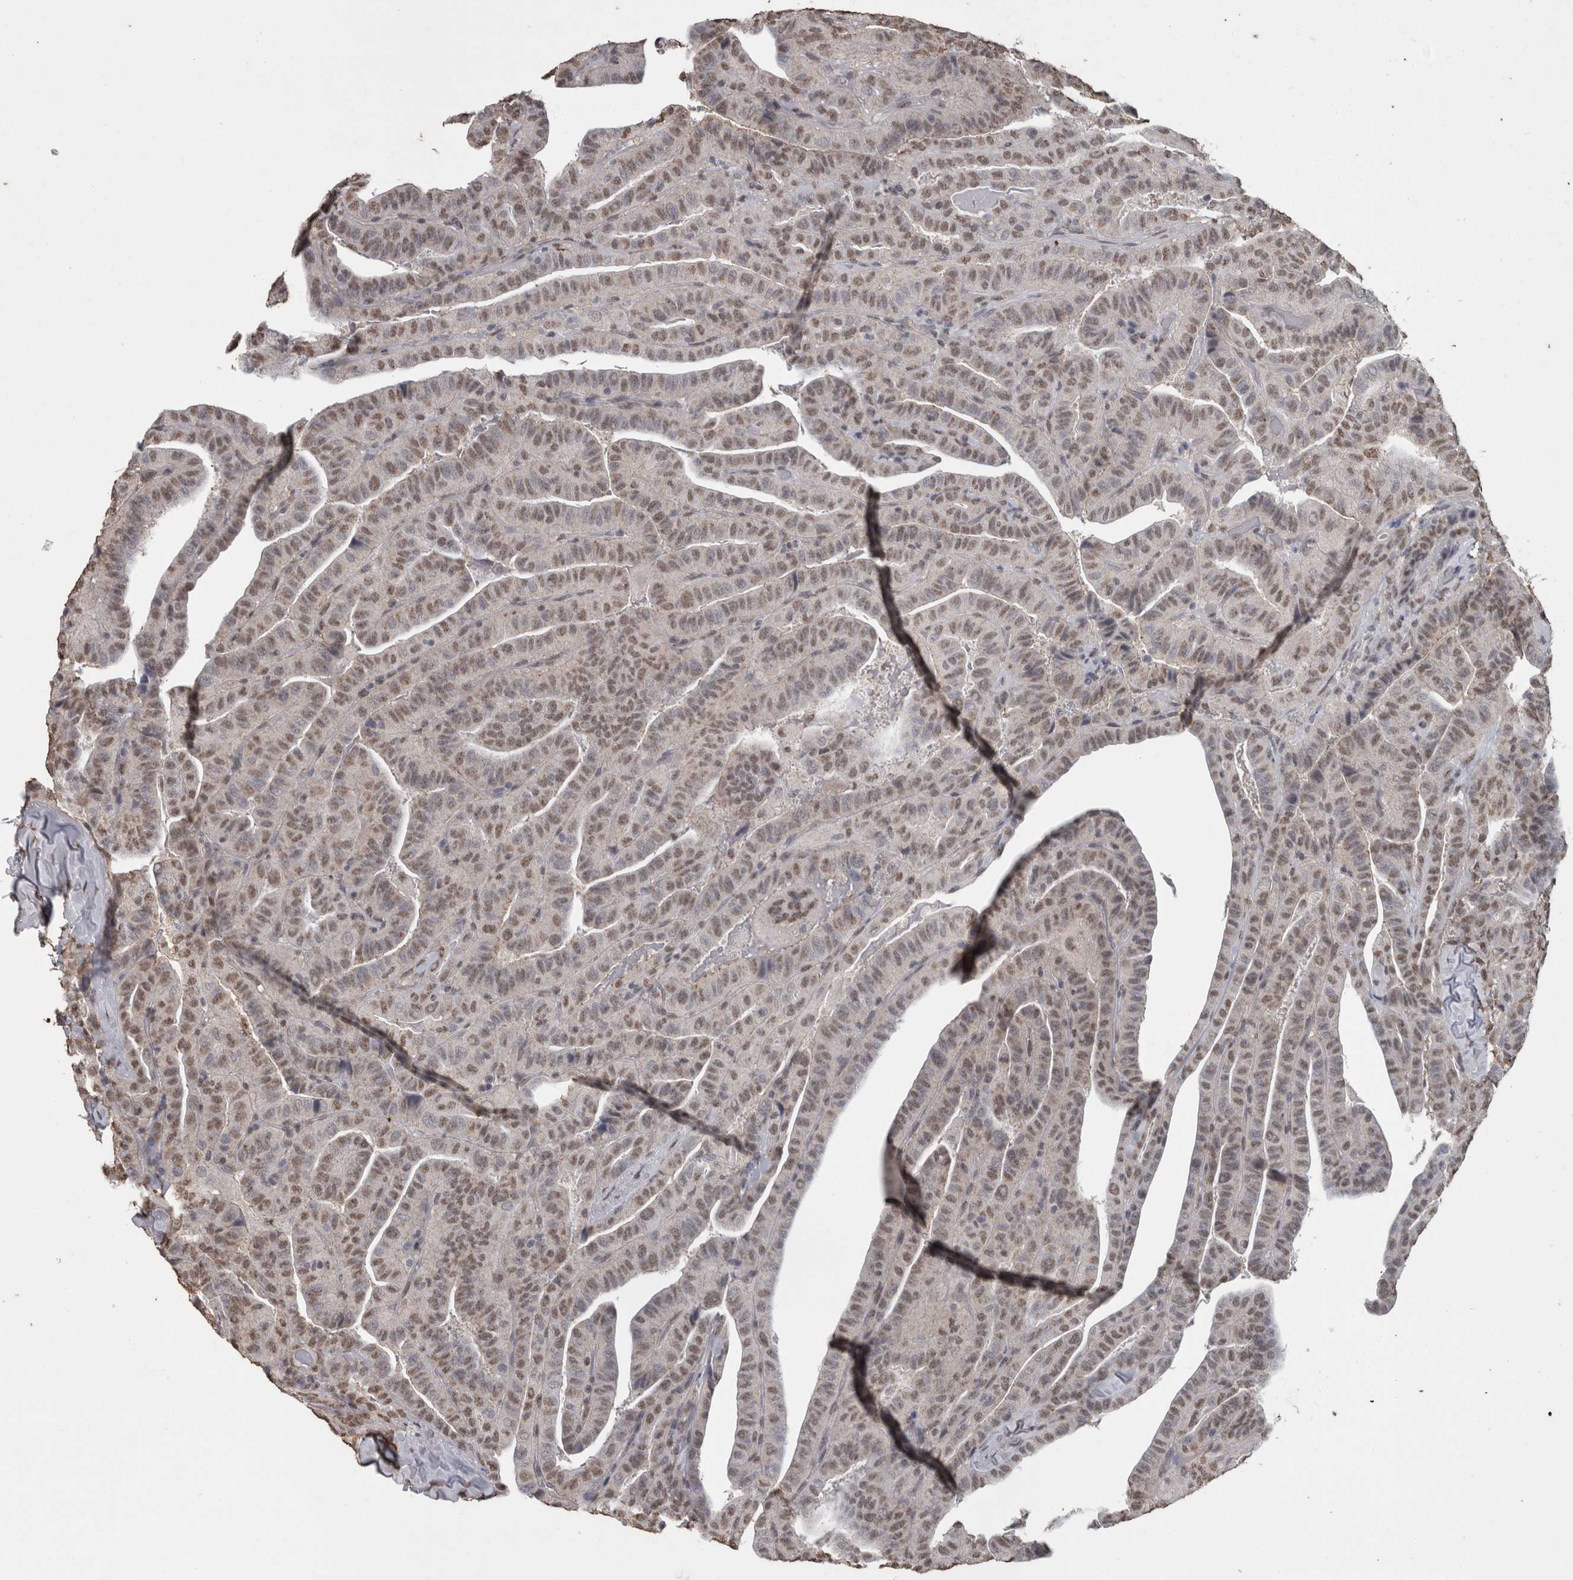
{"staining": {"intensity": "weak", "quantity": ">75%", "location": "nuclear"}, "tissue": "thyroid cancer", "cell_type": "Tumor cells", "image_type": "cancer", "snomed": [{"axis": "morphology", "description": "Papillary adenocarcinoma, NOS"}, {"axis": "topography", "description": "Thyroid gland"}], "caption": "A high-resolution histopathology image shows immunohistochemistry staining of thyroid cancer, which demonstrates weak nuclear staining in approximately >75% of tumor cells.", "gene": "SMAD7", "patient": {"sex": "male", "age": 77}}